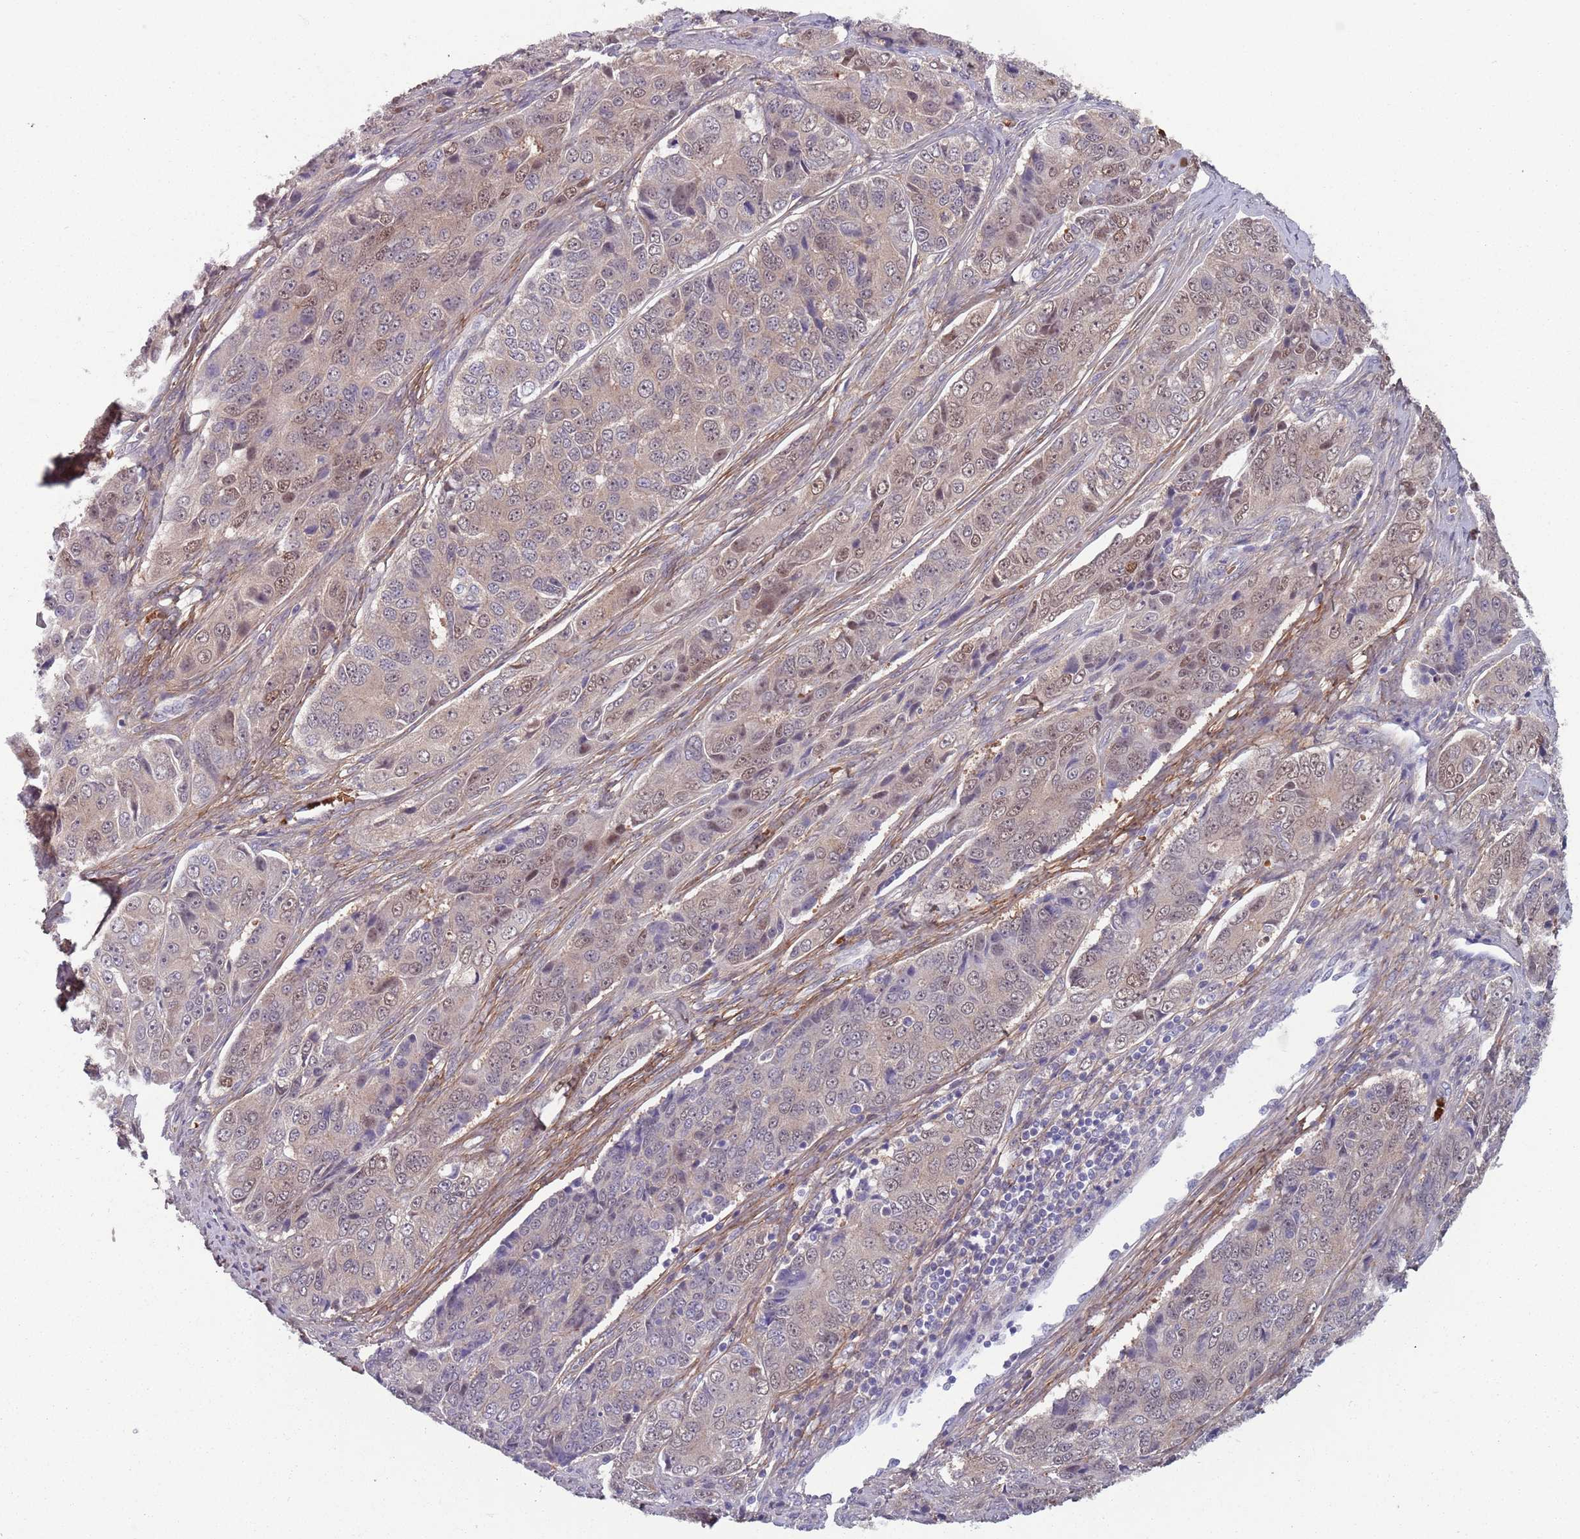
{"staining": {"intensity": "weak", "quantity": "25%-75%", "location": "nuclear"}, "tissue": "ovarian cancer", "cell_type": "Tumor cells", "image_type": "cancer", "snomed": [{"axis": "morphology", "description": "Carcinoma, endometroid"}, {"axis": "topography", "description": "Ovary"}], "caption": "Protein staining of ovarian cancer (endometroid carcinoma) tissue reveals weak nuclear staining in approximately 25%-75% of tumor cells. (brown staining indicates protein expression, while blue staining denotes nuclei).", "gene": "CLNS1A", "patient": {"sex": "female", "age": 51}}